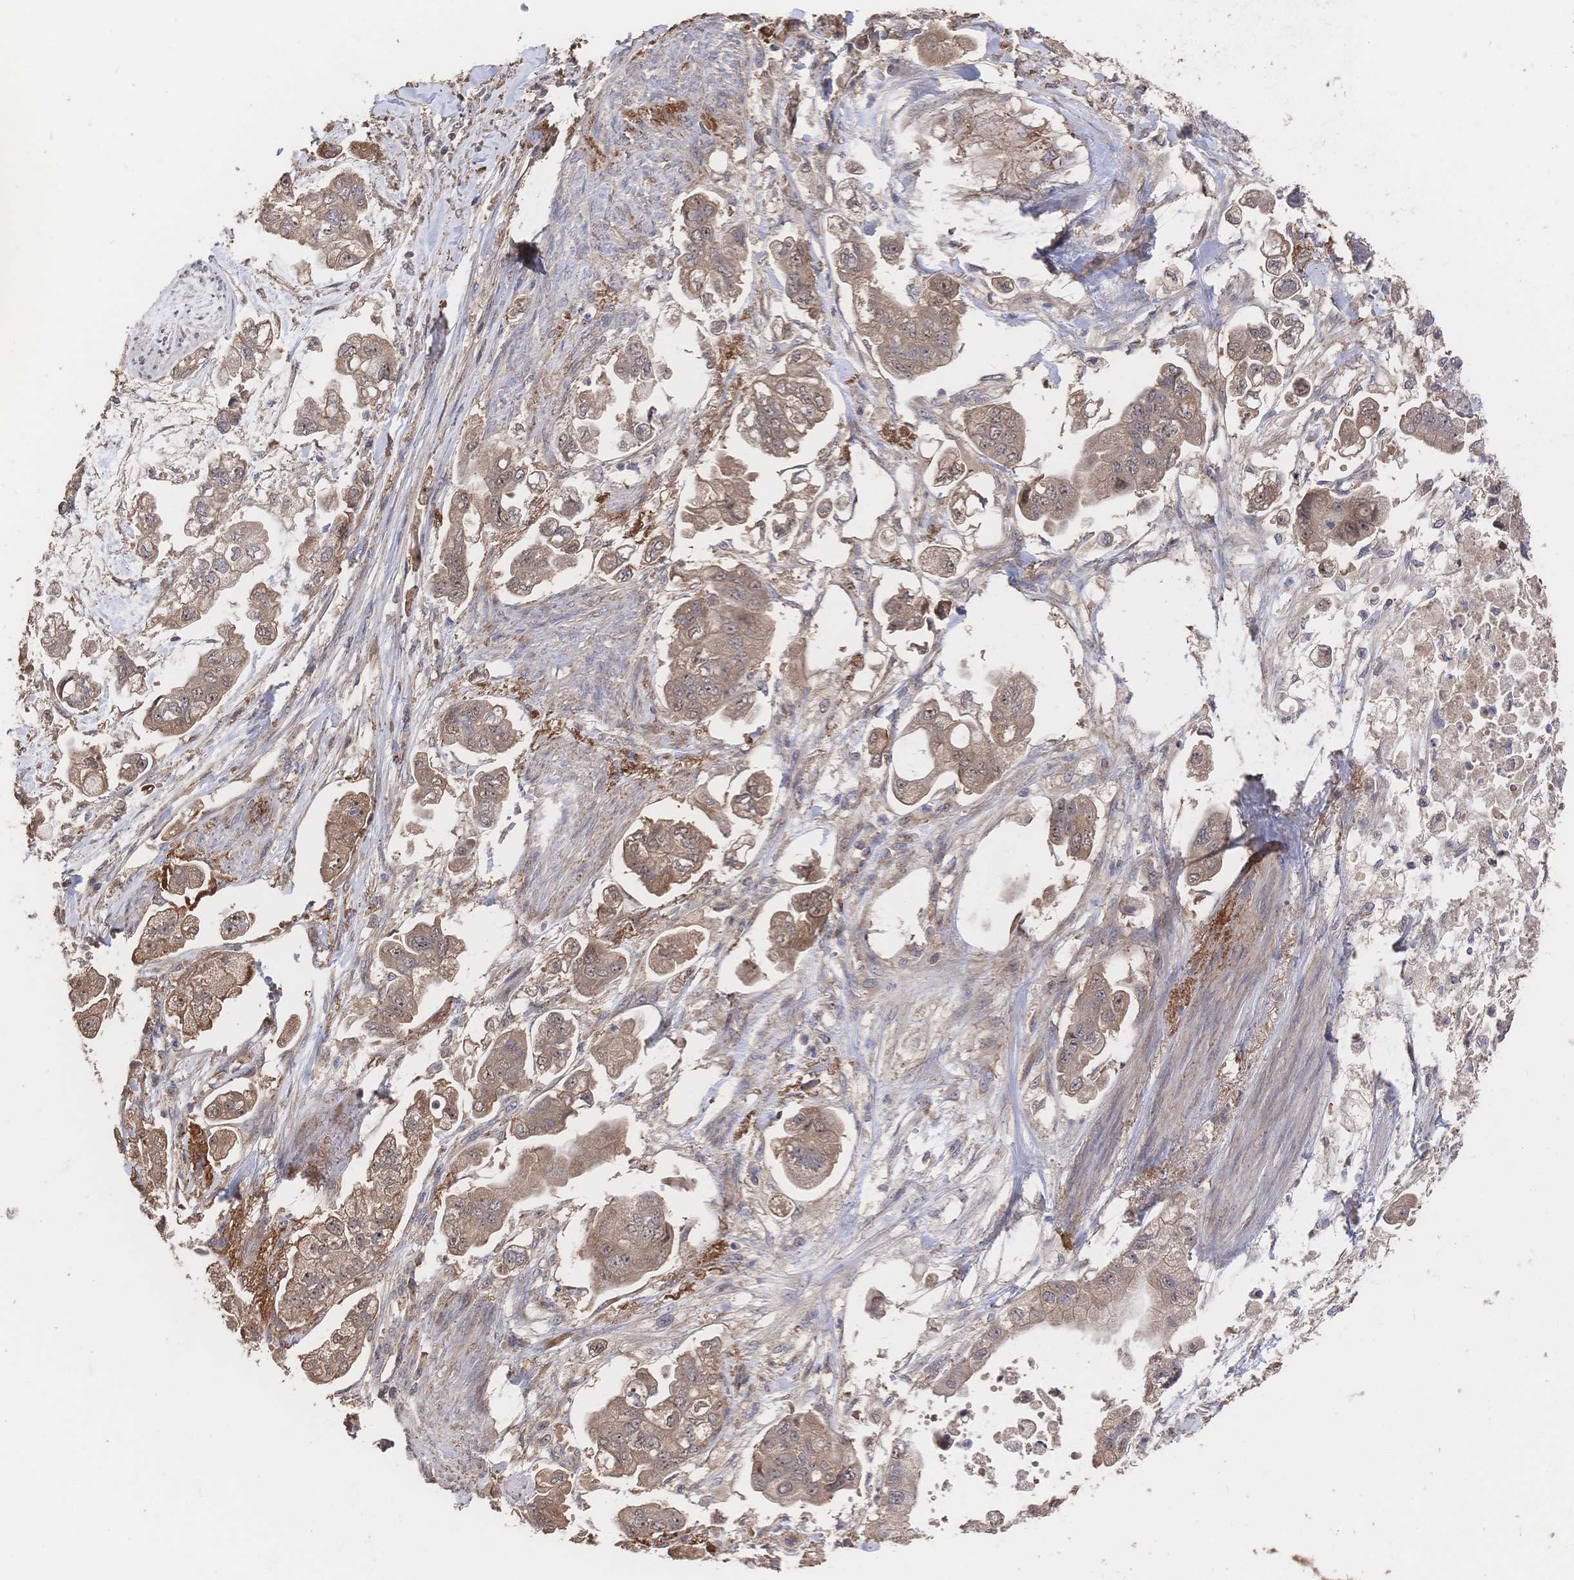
{"staining": {"intensity": "moderate", "quantity": ">75%", "location": "cytoplasmic/membranous,nuclear"}, "tissue": "stomach cancer", "cell_type": "Tumor cells", "image_type": "cancer", "snomed": [{"axis": "morphology", "description": "Adenocarcinoma, NOS"}, {"axis": "topography", "description": "Stomach"}], "caption": "Brown immunohistochemical staining in stomach cancer (adenocarcinoma) shows moderate cytoplasmic/membranous and nuclear expression in approximately >75% of tumor cells.", "gene": "DNAJA4", "patient": {"sex": "male", "age": 62}}